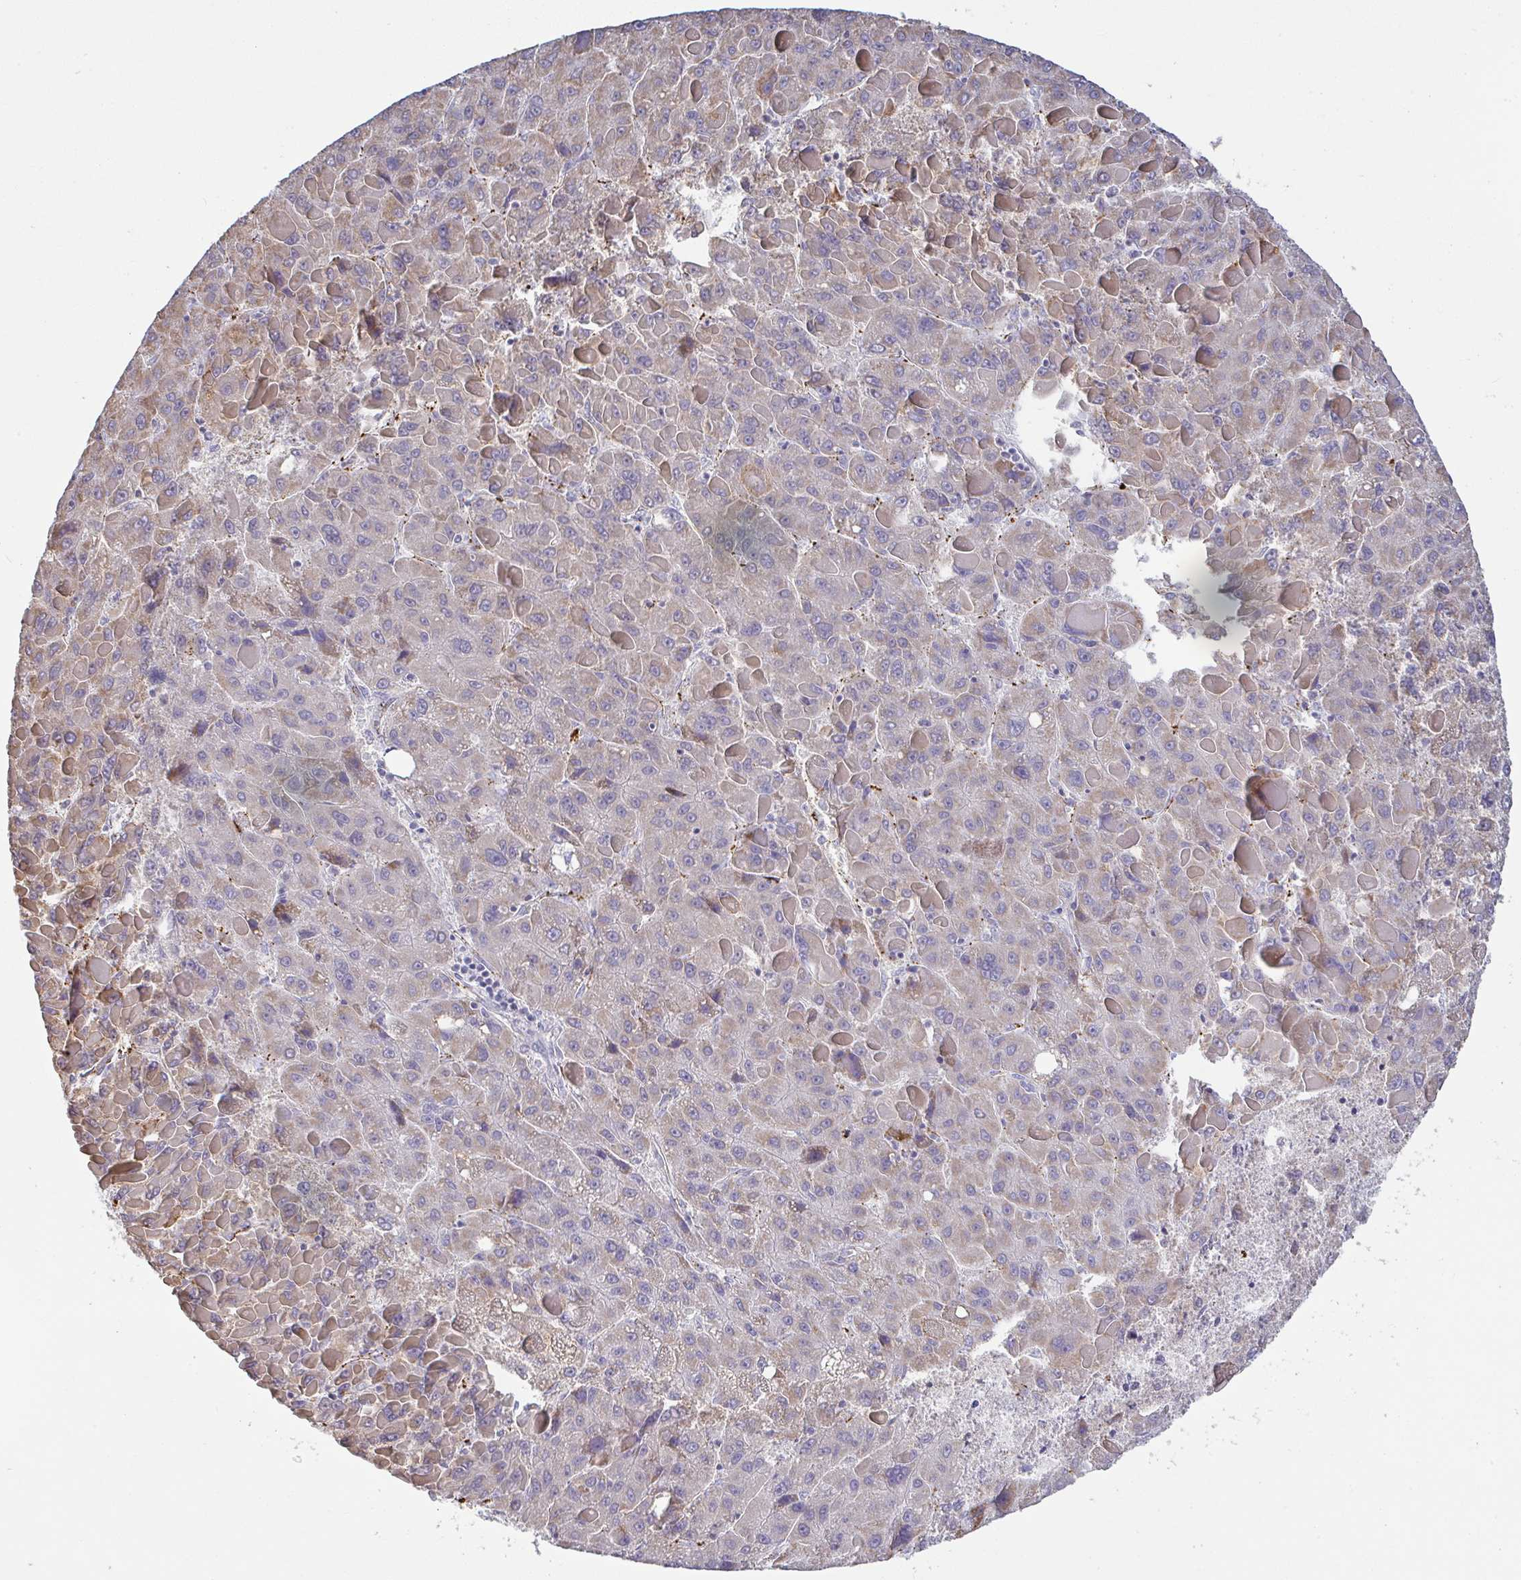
{"staining": {"intensity": "weak", "quantity": "25%-75%", "location": "cytoplasmic/membranous"}, "tissue": "liver cancer", "cell_type": "Tumor cells", "image_type": "cancer", "snomed": [{"axis": "morphology", "description": "Carcinoma, Hepatocellular, NOS"}, {"axis": "topography", "description": "Liver"}], "caption": "Human hepatocellular carcinoma (liver) stained with a brown dye displays weak cytoplasmic/membranous positive expression in approximately 25%-75% of tumor cells.", "gene": "PLCD4", "patient": {"sex": "female", "age": 82}}